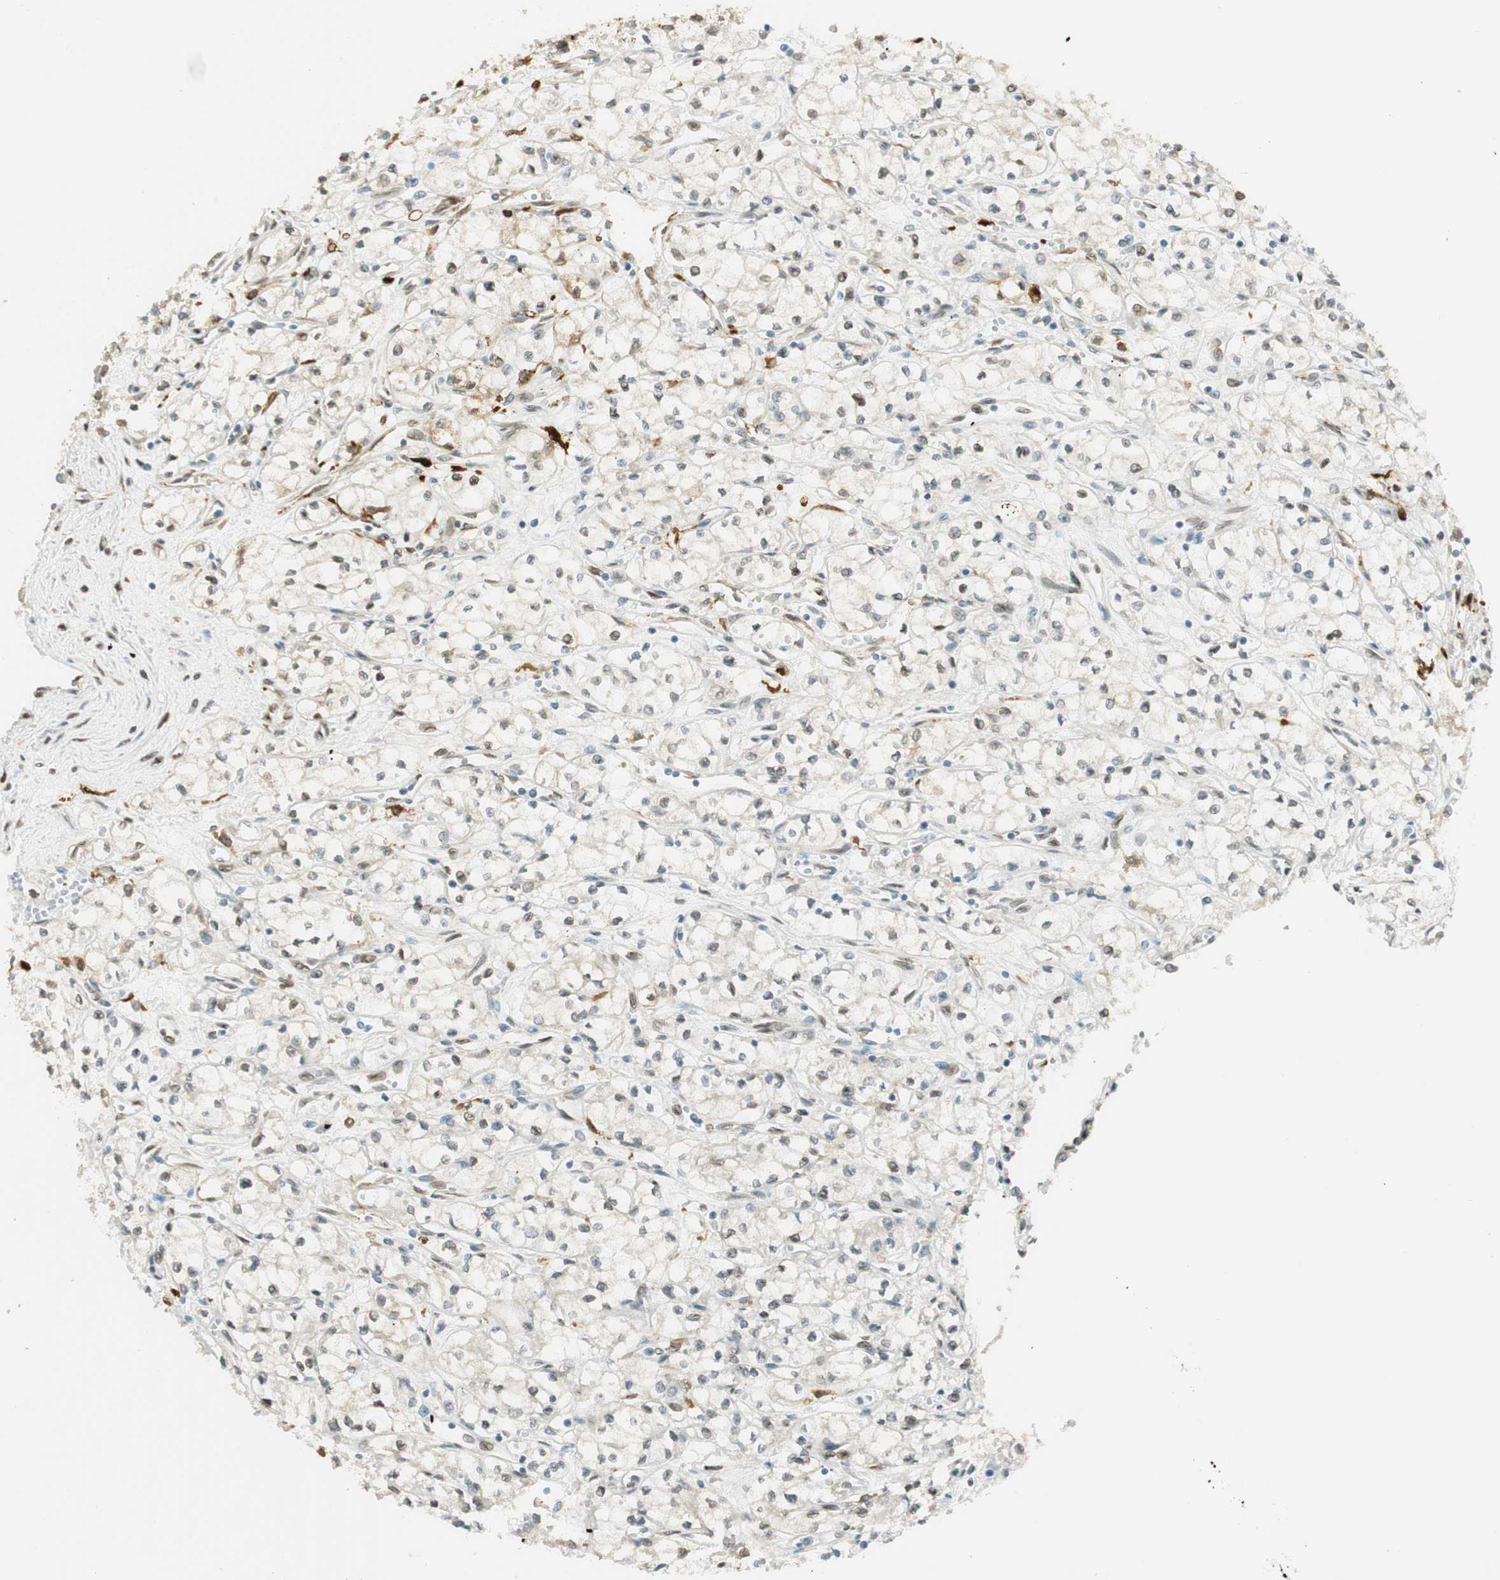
{"staining": {"intensity": "negative", "quantity": "none", "location": "none"}, "tissue": "renal cancer", "cell_type": "Tumor cells", "image_type": "cancer", "snomed": [{"axis": "morphology", "description": "Normal tissue, NOS"}, {"axis": "morphology", "description": "Adenocarcinoma, NOS"}, {"axis": "topography", "description": "Kidney"}], "caption": "Protein analysis of renal cancer reveals no significant expression in tumor cells.", "gene": "TMEM260", "patient": {"sex": "male", "age": 59}}